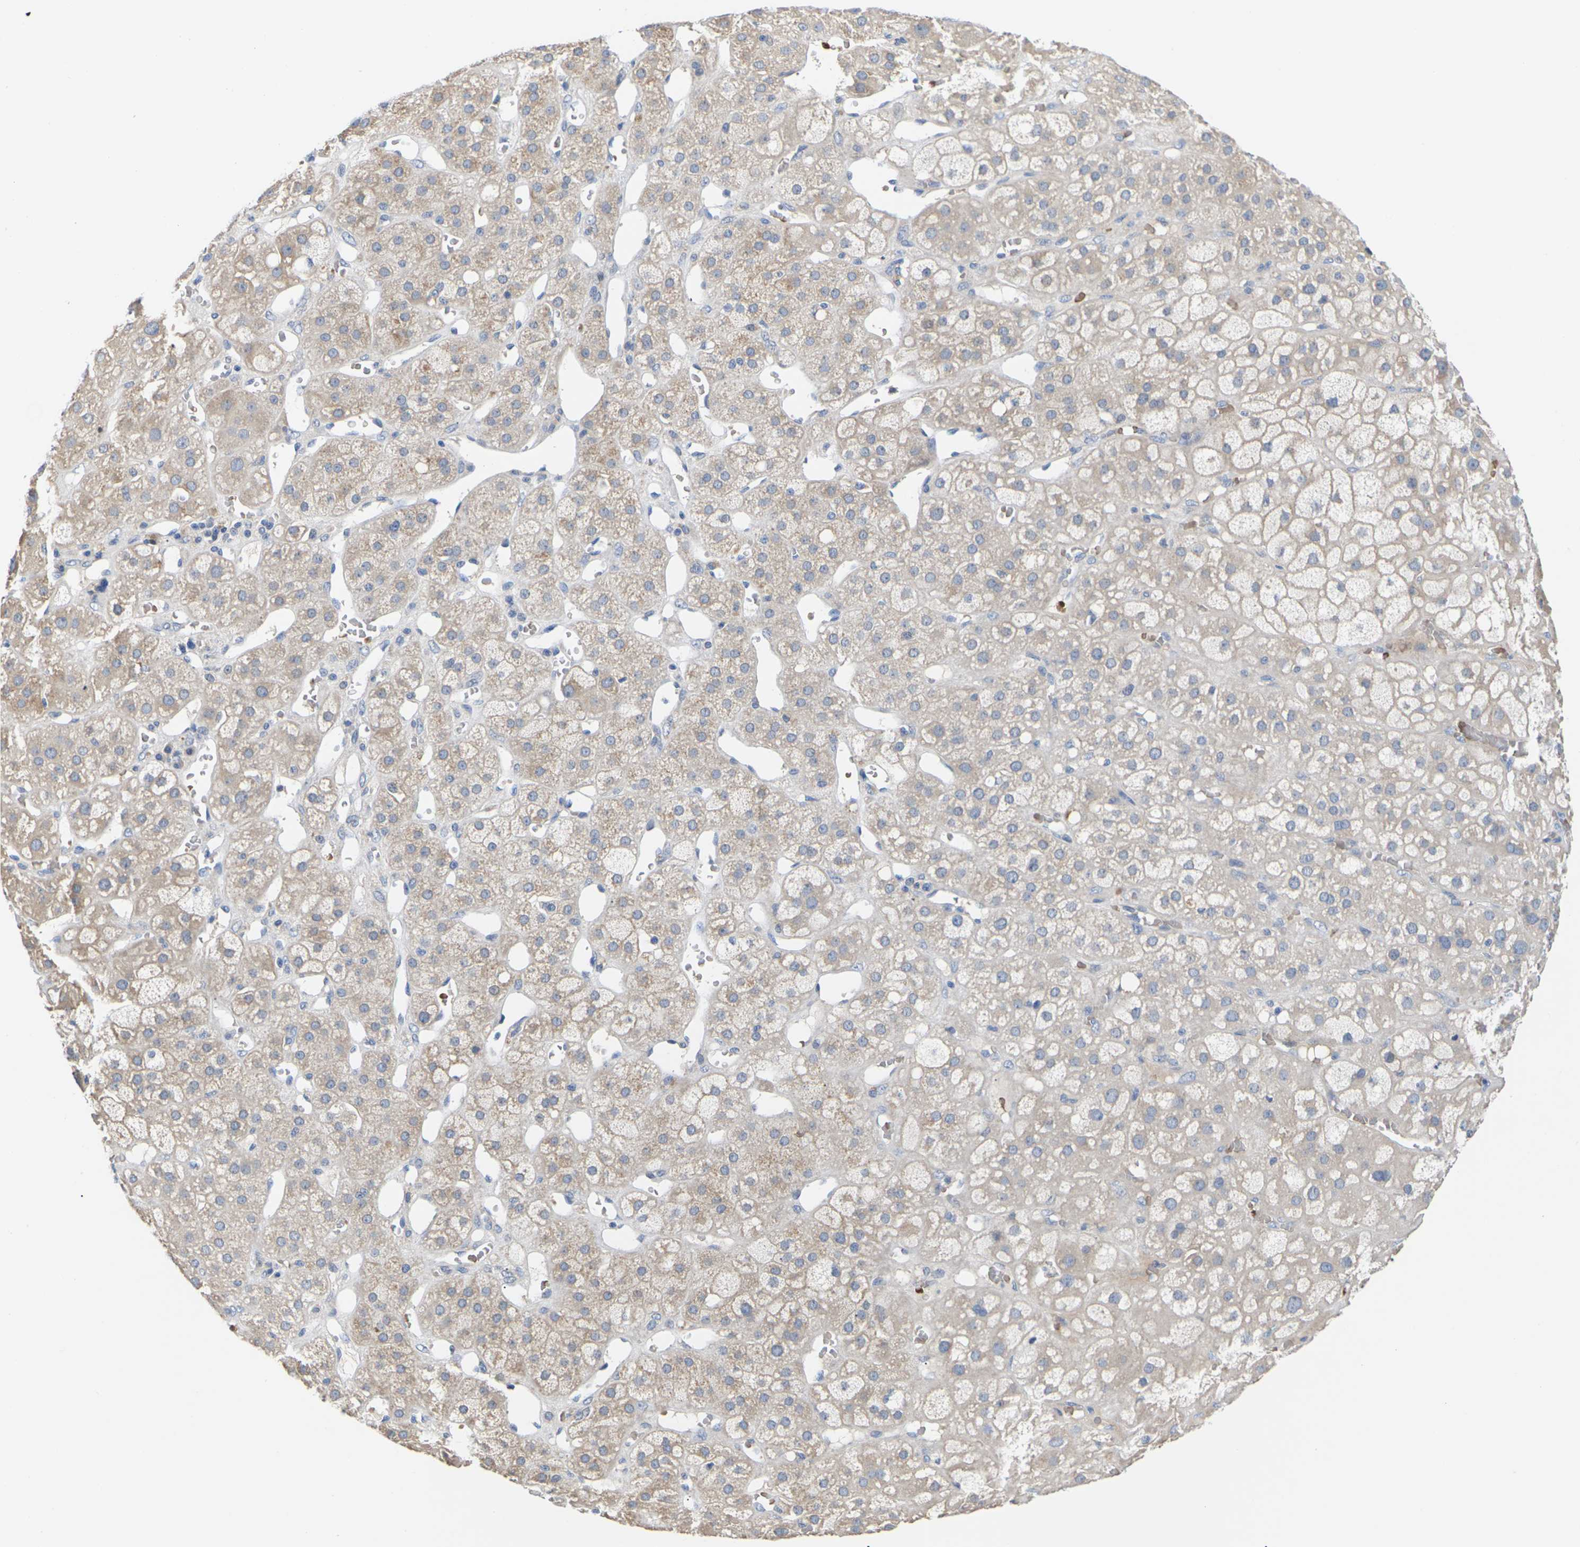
{"staining": {"intensity": "weak", "quantity": "25%-75%", "location": "cytoplasmic/membranous"}, "tissue": "adrenal gland", "cell_type": "Glandular cells", "image_type": "normal", "snomed": [{"axis": "morphology", "description": "Normal tissue, NOS"}, {"axis": "topography", "description": "Adrenal gland"}], "caption": "Immunohistochemistry (IHC) histopathology image of unremarkable adrenal gland: human adrenal gland stained using immunohistochemistry (IHC) demonstrates low levels of weak protein expression localized specifically in the cytoplasmic/membranous of glandular cells, appearing as a cytoplasmic/membranous brown color.", "gene": "TMCO4", "patient": {"sex": "female", "age": 47}}